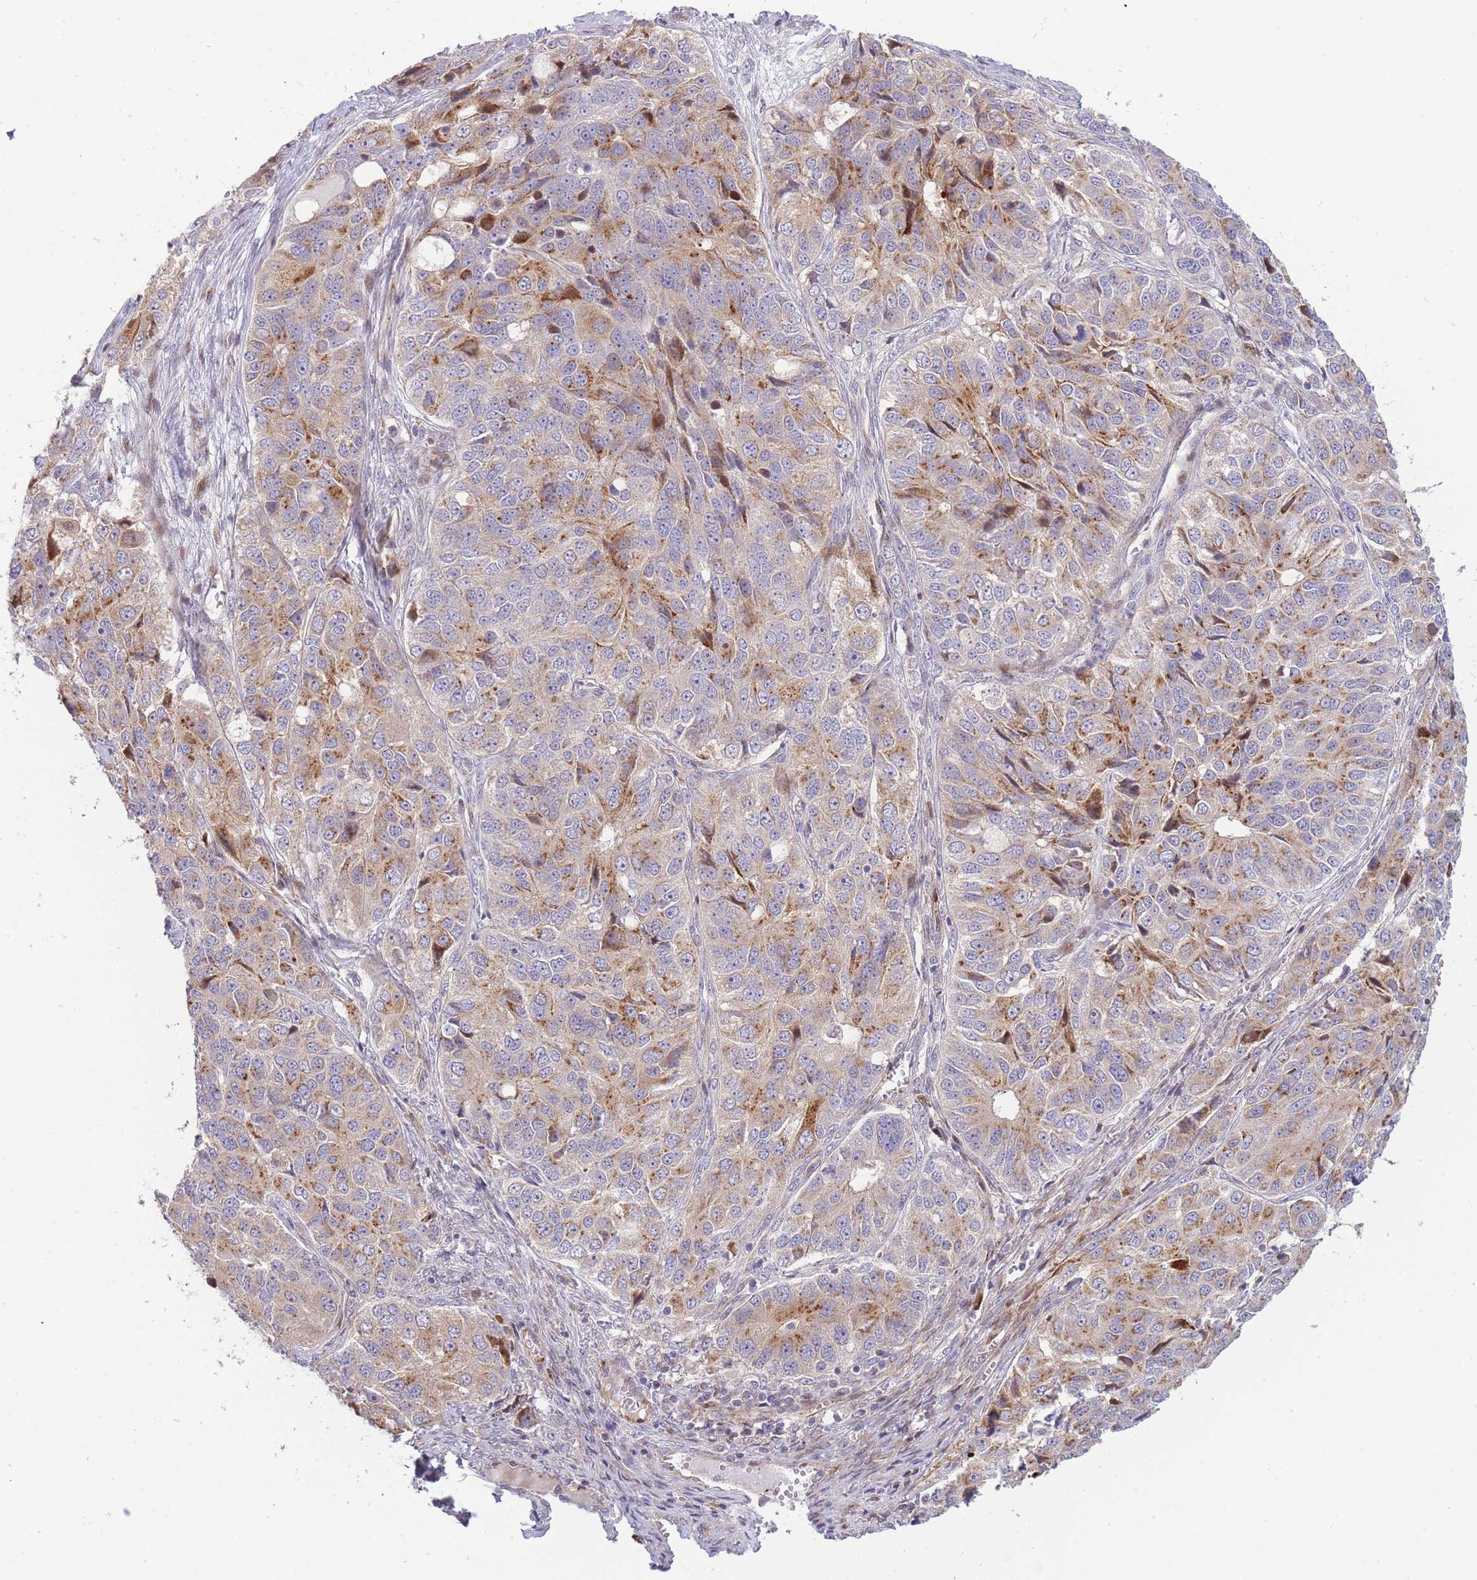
{"staining": {"intensity": "moderate", "quantity": "25%-75%", "location": "cytoplasmic/membranous"}, "tissue": "ovarian cancer", "cell_type": "Tumor cells", "image_type": "cancer", "snomed": [{"axis": "morphology", "description": "Carcinoma, endometroid"}, {"axis": "topography", "description": "Ovary"}], "caption": "Immunohistochemical staining of human endometroid carcinoma (ovarian) exhibits medium levels of moderate cytoplasmic/membranous protein staining in about 25%-75% of tumor cells.", "gene": "ATP5MC2", "patient": {"sex": "female", "age": 51}}